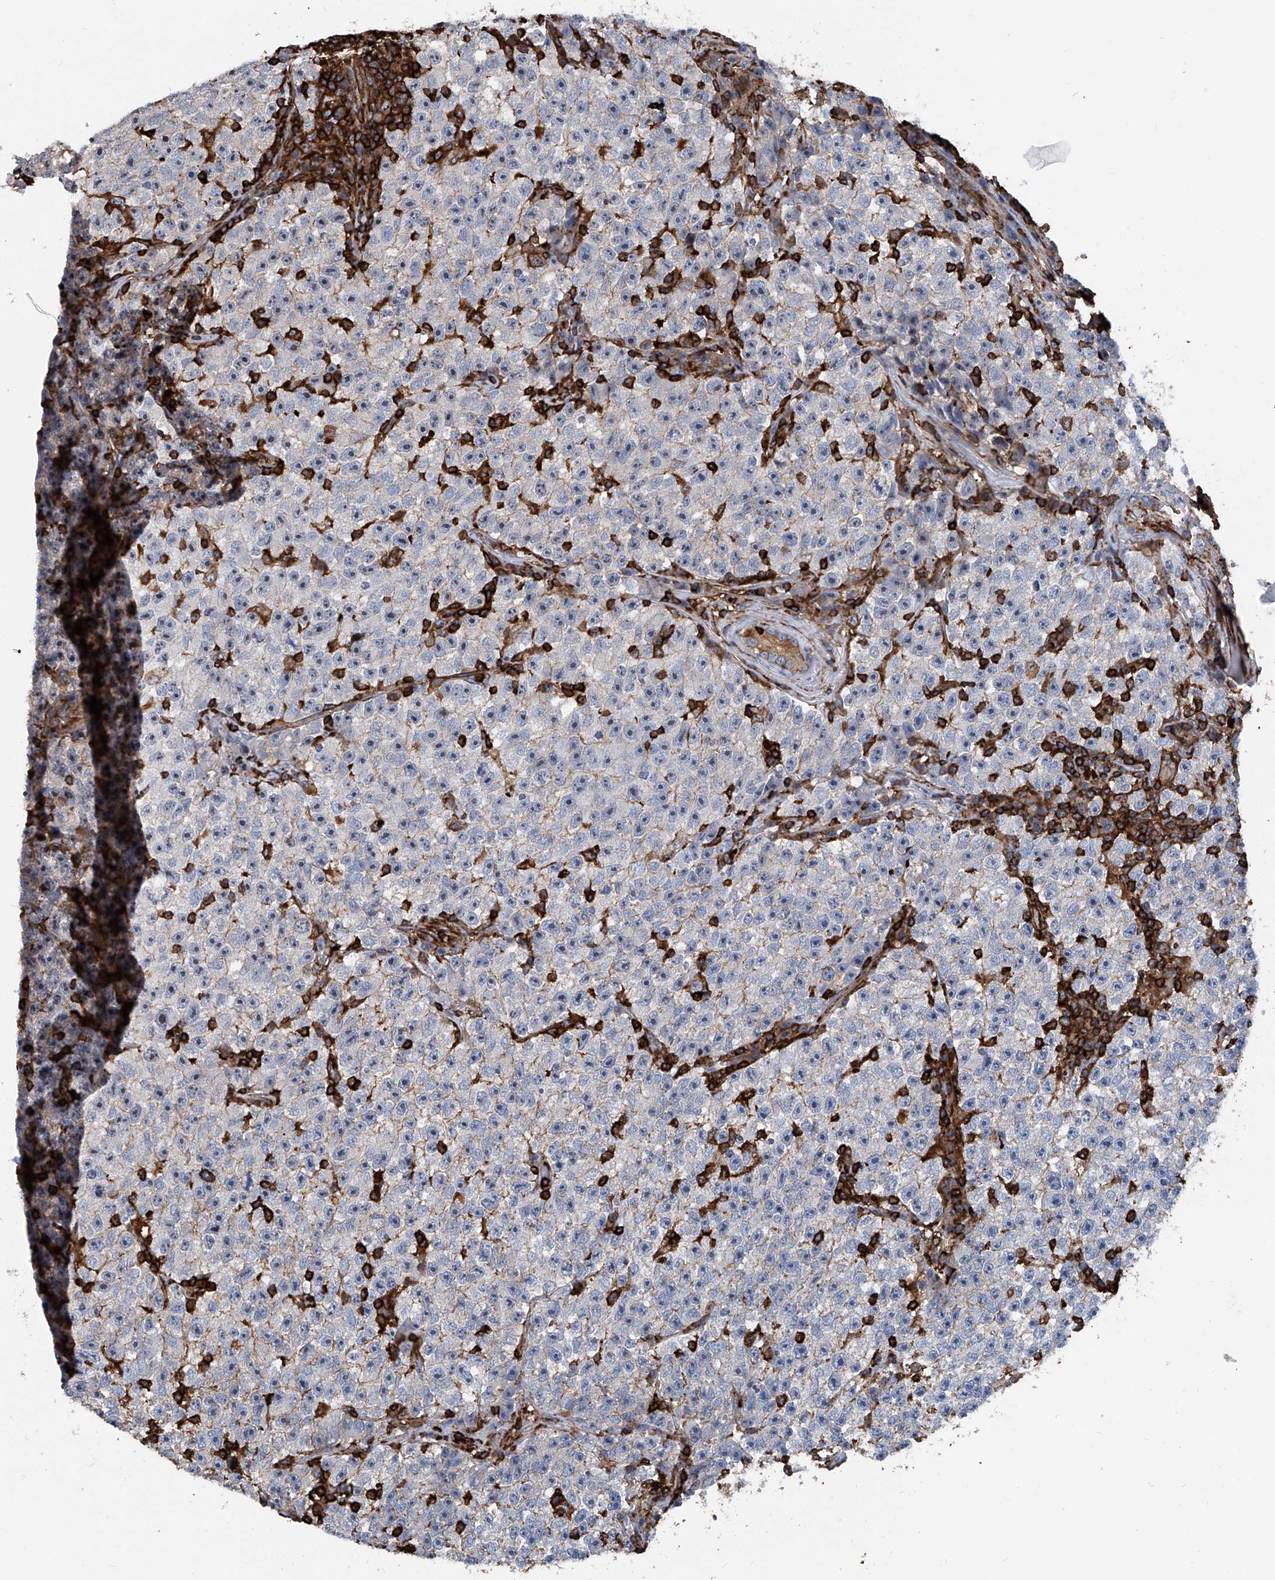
{"staining": {"intensity": "negative", "quantity": "none", "location": "none"}, "tissue": "testis cancer", "cell_type": "Tumor cells", "image_type": "cancer", "snomed": [{"axis": "morphology", "description": "Seminoma, NOS"}, {"axis": "topography", "description": "Testis"}], "caption": "High magnification brightfield microscopy of seminoma (testis) stained with DAB (3,3'-diaminobenzidine) (brown) and counterstained with hematoxylin (blue): tumor cells show no significant expression. (IHC, brightfield microscopy, high magnification).", "gene": "ZNF484", "patient": {"sex": "male", "age": 22}}